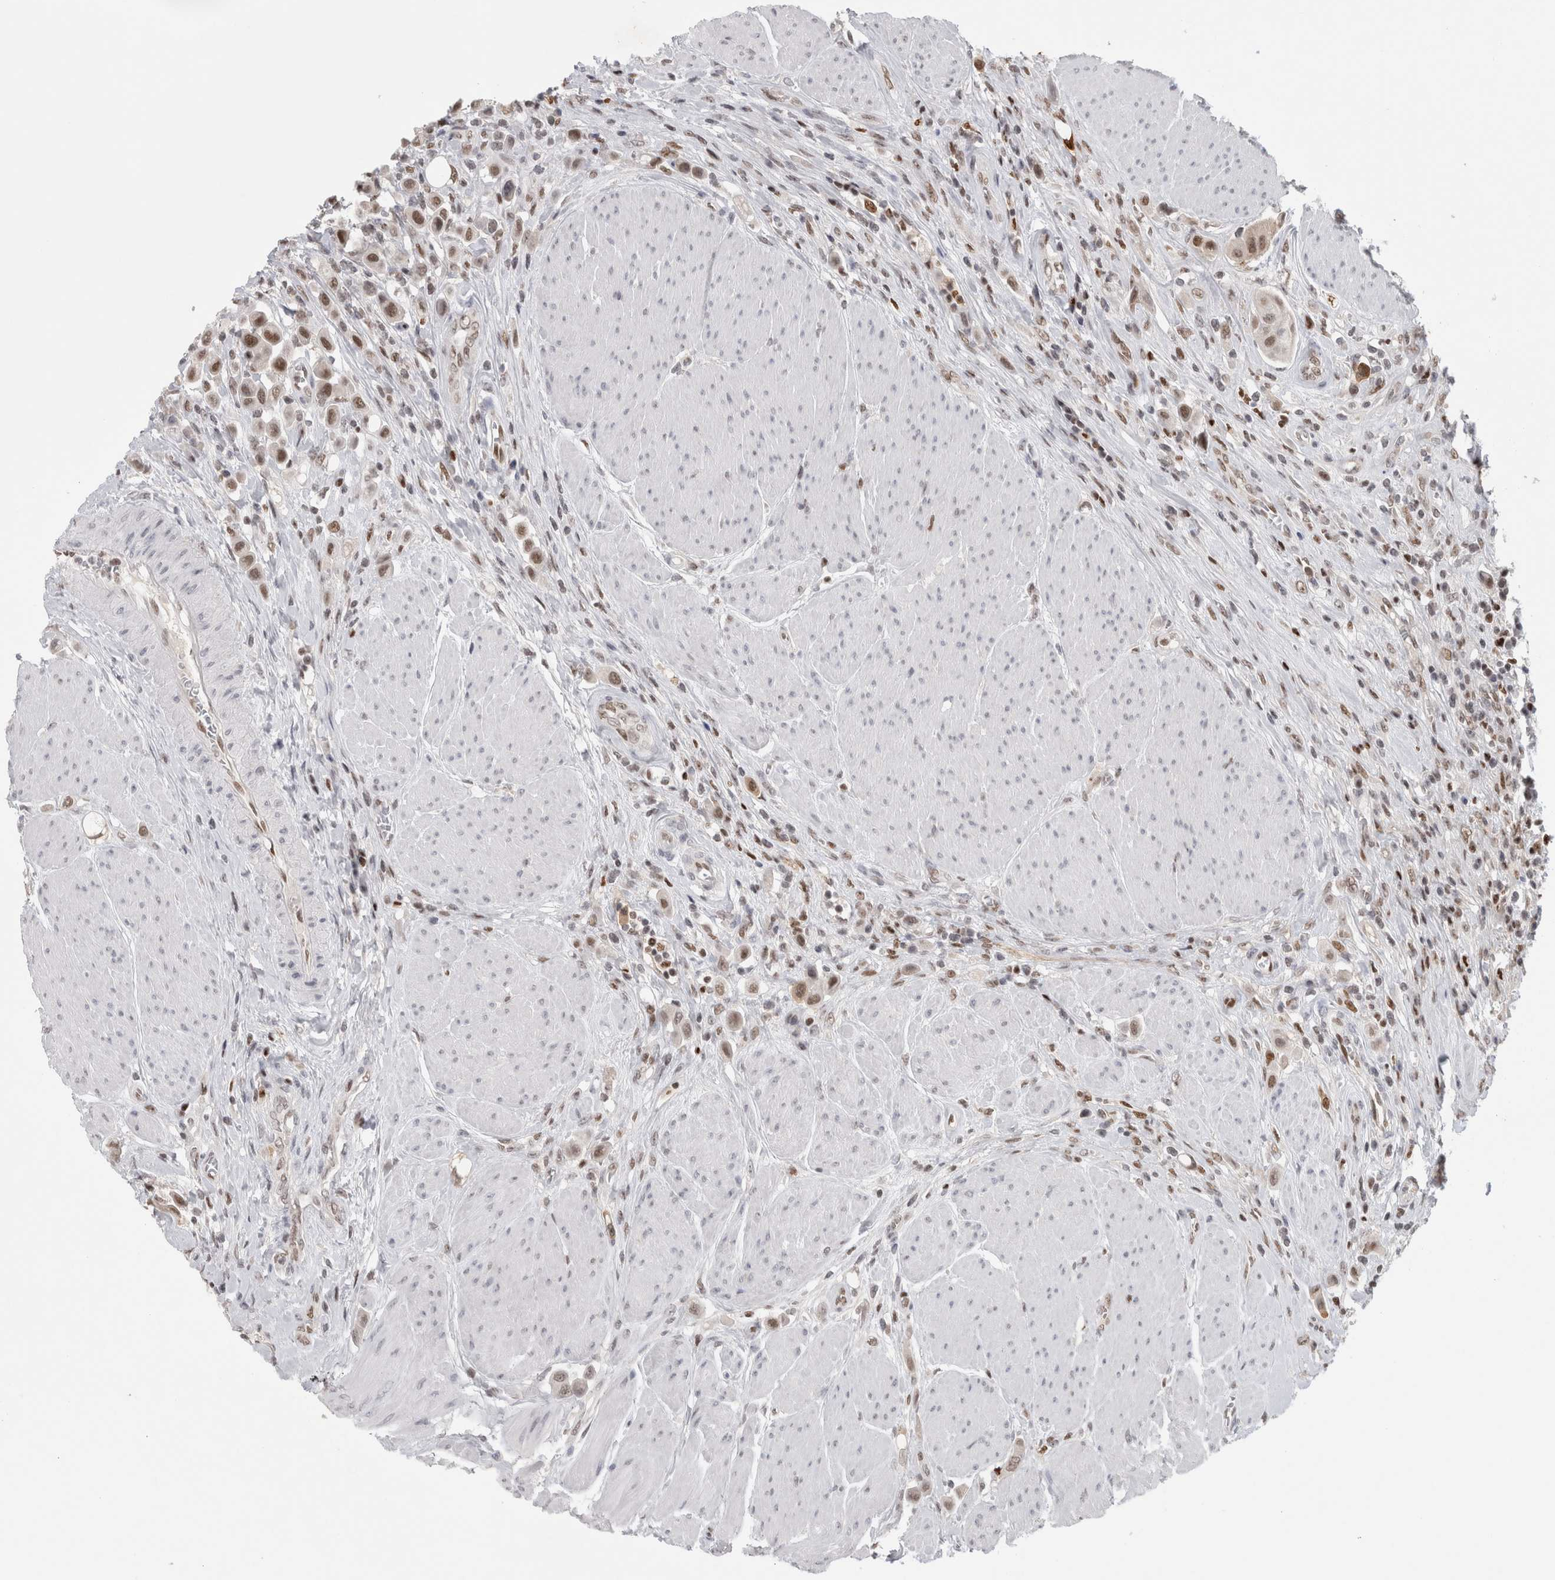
{"staining": {"intensity": "moderate", "quantity": "25%-75%", "location": "nuclear"}, "tissue": "urothelial cancer", "cell_type": "Tumor cells", "image_type": "cancer", "snomed": [{"axis": "morphology", "description": "Urothelial carcinoma, High grade"}, {"axis": "topography", "description": "Urinary bladder"}], "caption": "Urothelial carcinoma (high-grade) stained for a protein exhibits moderate nuclear positivity in tumor cells.", "gene": "SRARP", "patient": {"sex": "male", "age": 50}}